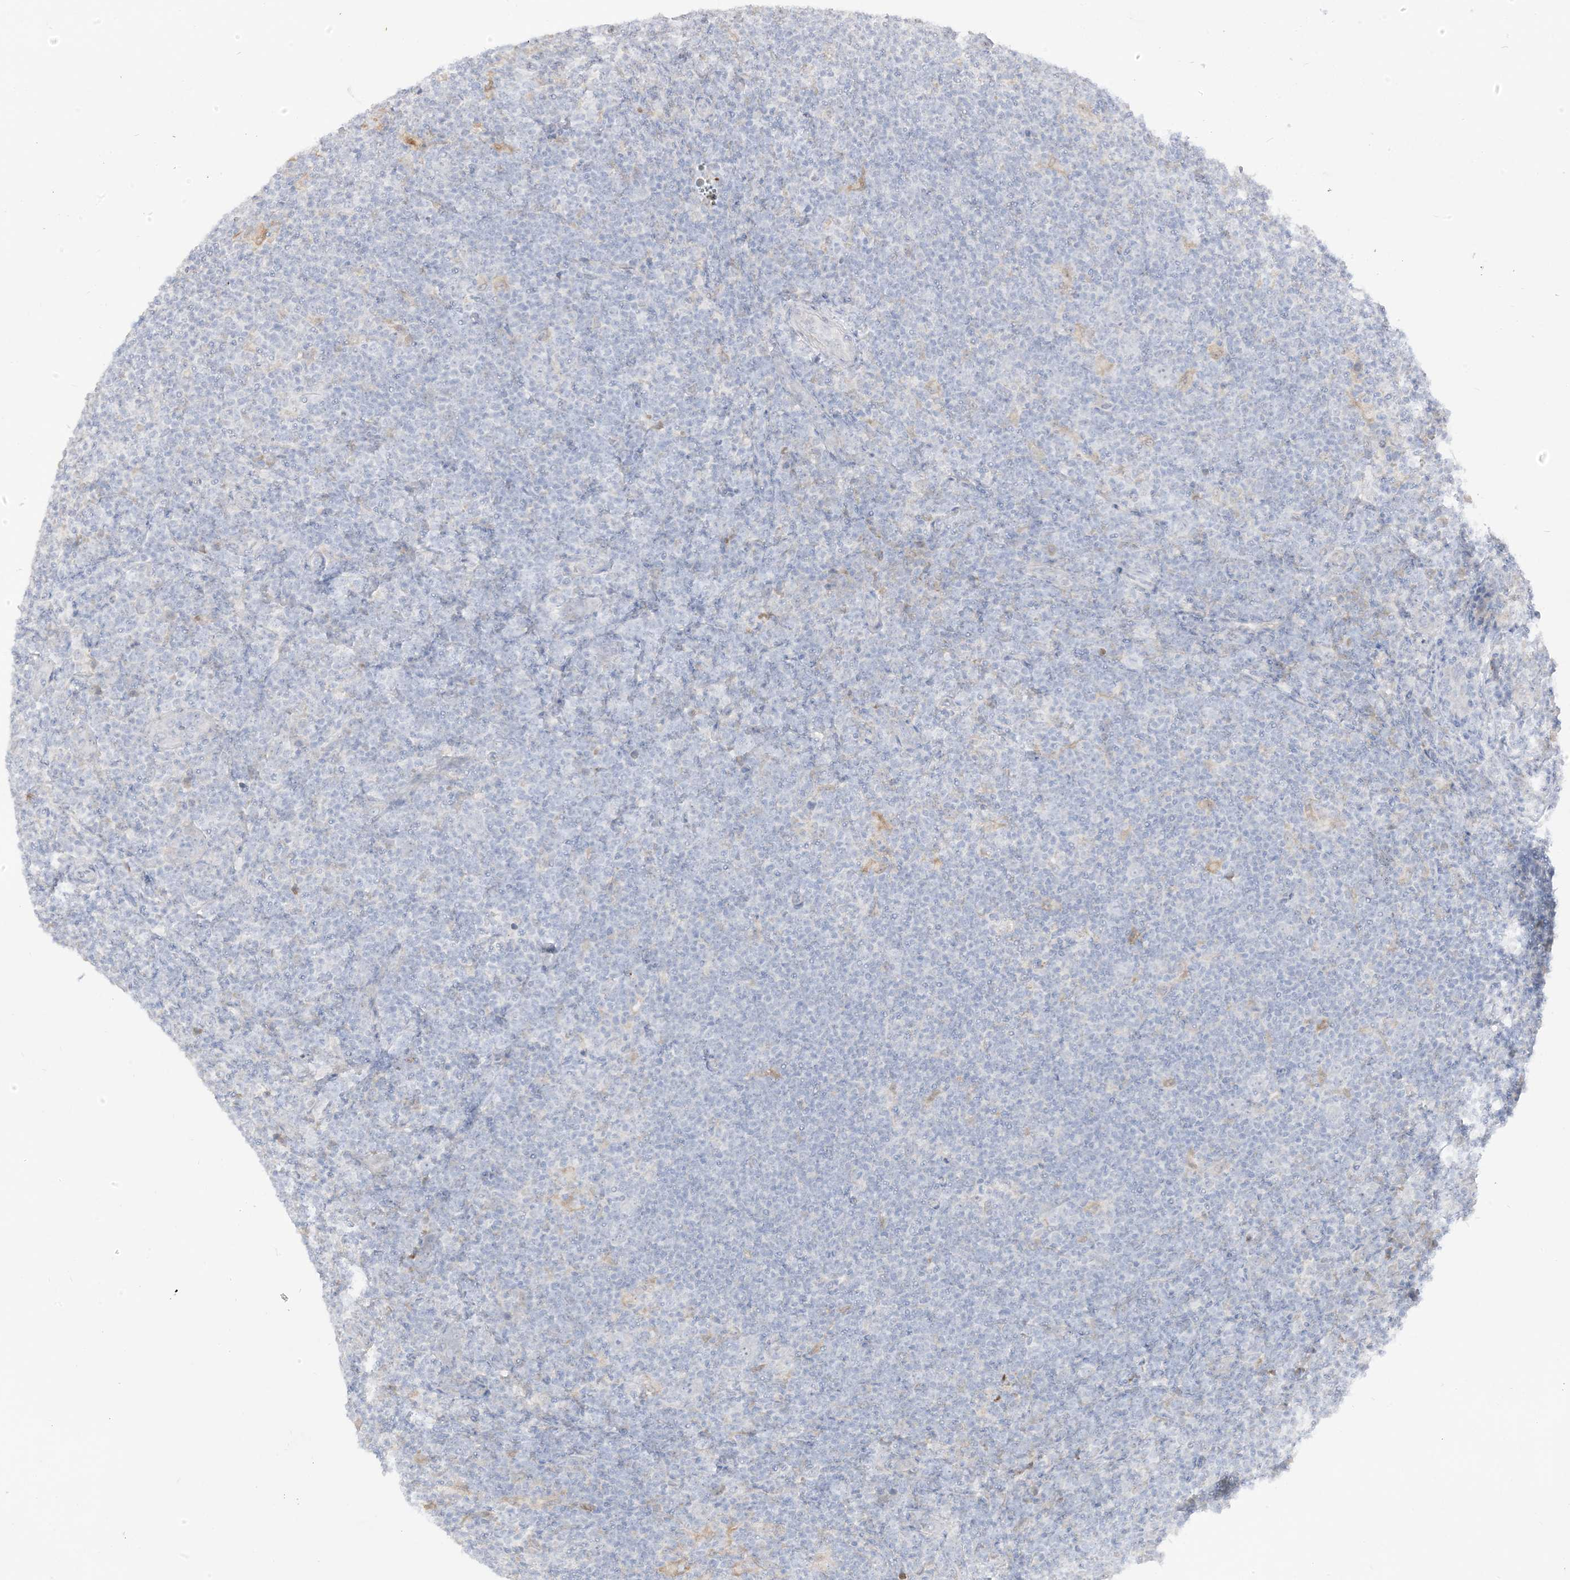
{"staining": {"intensity": "negative", "quantity": "none", "location": "none"}, "tissue": "lymphoma", "cell_type": "Tumor cells", "image_type": "cancer", "snomed": [{"axis": "morphology", "description": "Hodgkin's disease, NOS"}, {"axis": "topography", "description": "Lymph node"}], "caption": "An immunohistochemistry (IHC) image of lymphoma is shown. There is no staining in tumor cells of lymphoma.", "gene": "LOXL3", "patient": {"sex": "female", "age": 57}}